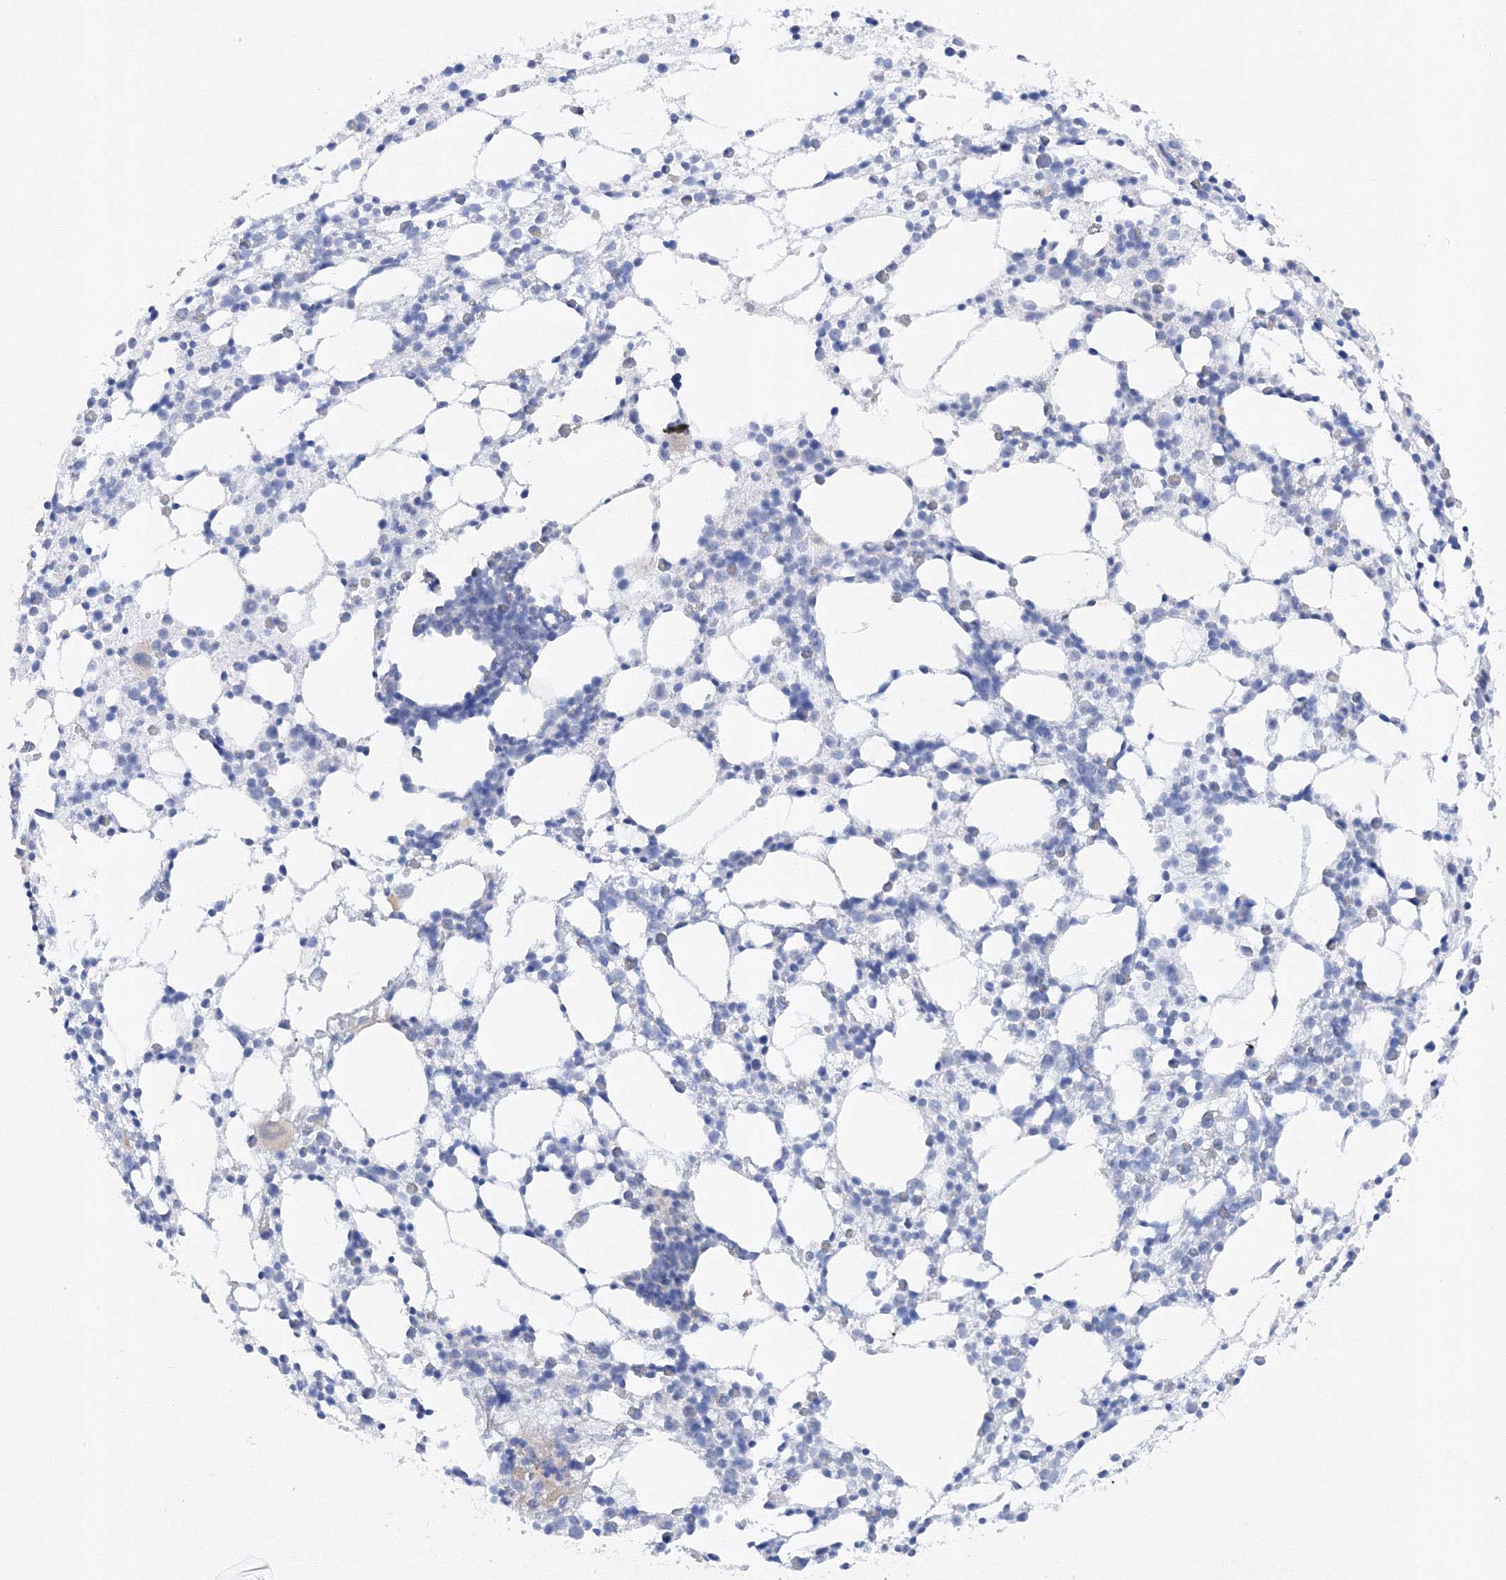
{"staining": {"intensity": "negative", "quantity": "none", "location": "none"}, "tissue": "bone marrow", "cell_type": "Hematopoietic cells", "image_type": "normal", "snomed": [{"axis": "morphology", "description": "Normal tissue, NOS"}, {"axis": "topography", "description": "Bone marrow"}], "caption": "IHC image of benign human bone marrow stained for a protein (brown), which reveals no expression in hematopoietic cells.", "gene": "DIS3L2", "patient": {"sex": "female", "age": 57}}